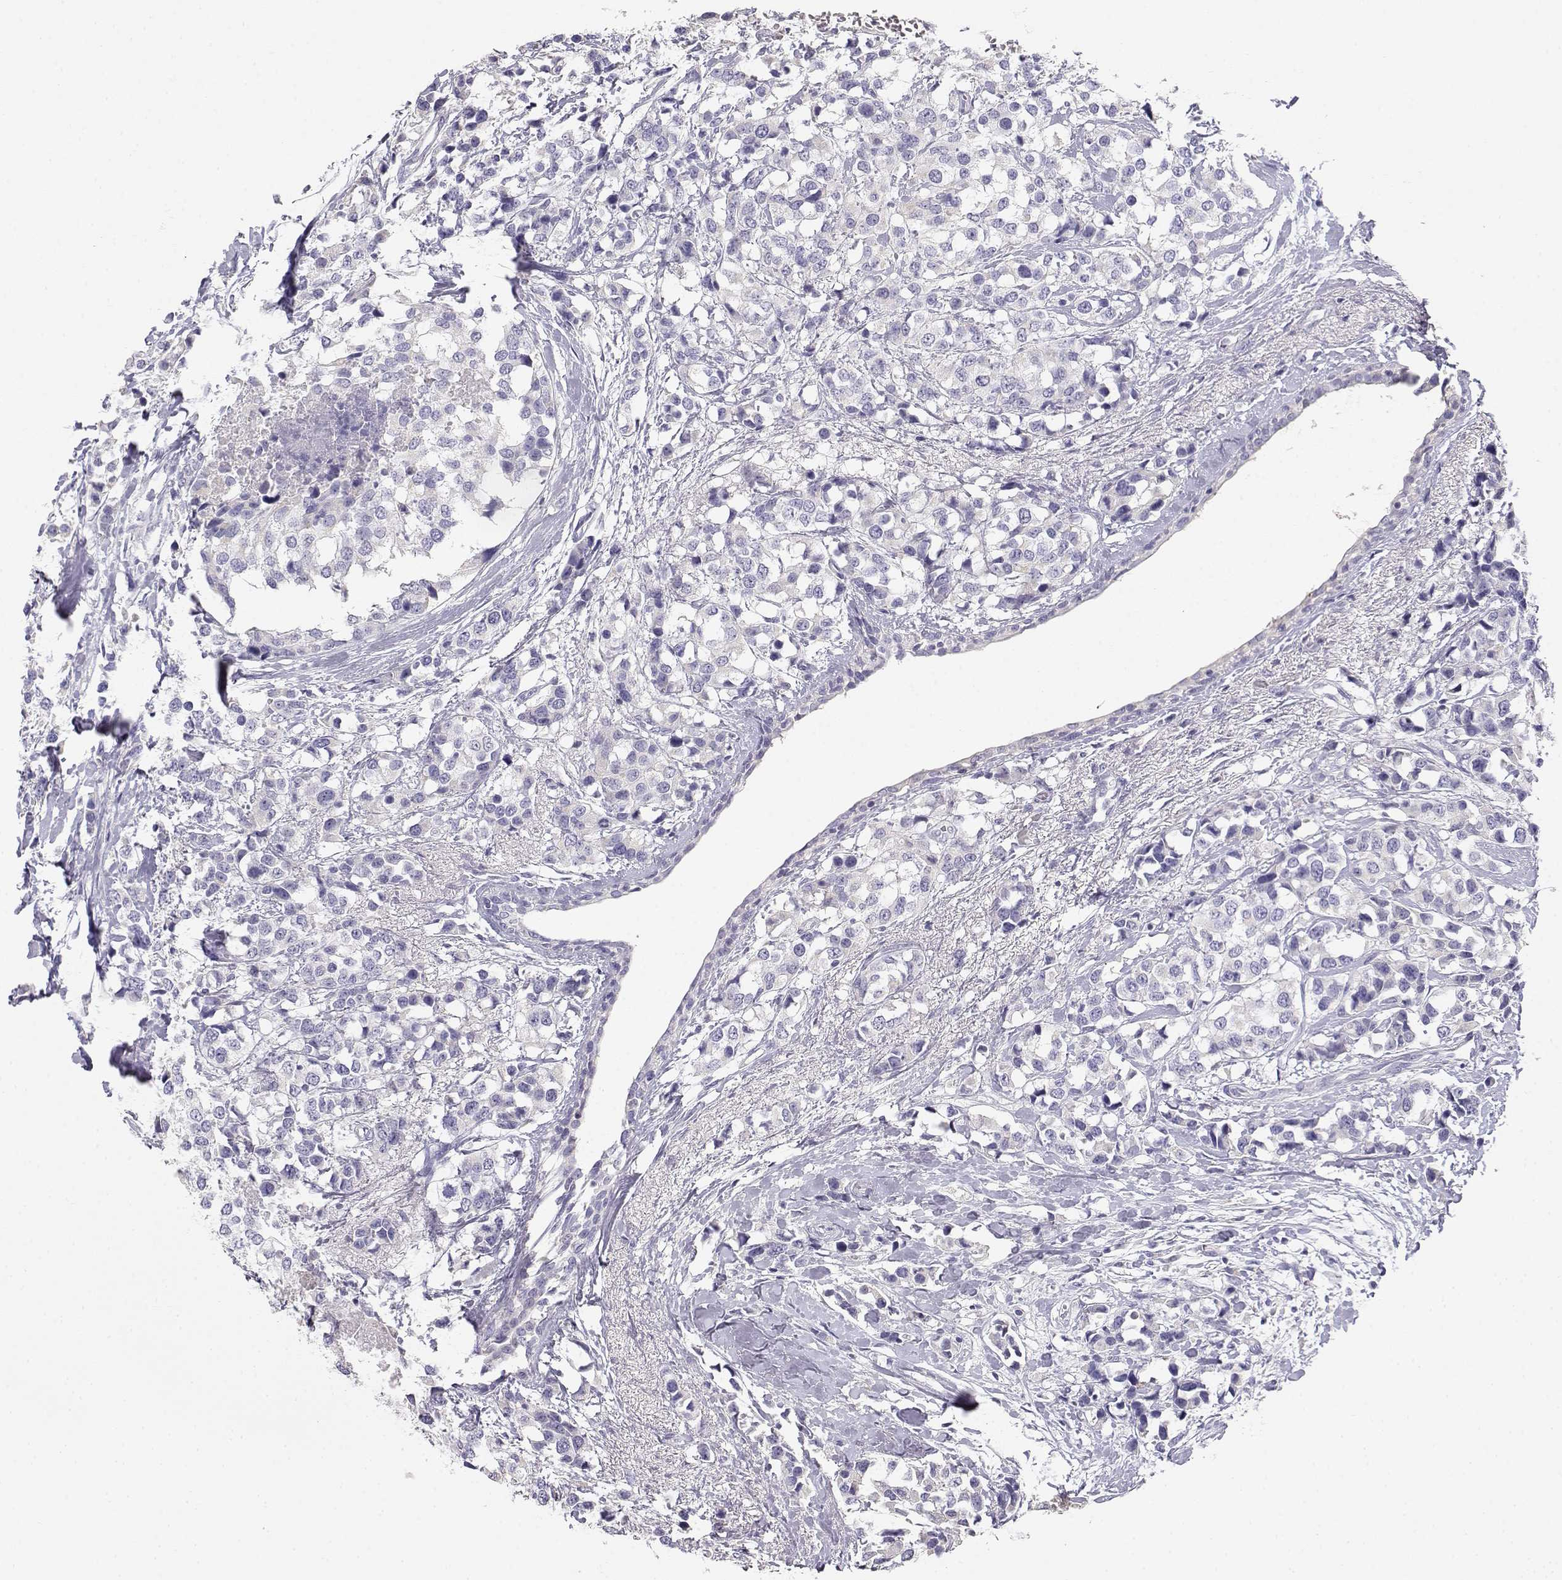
{"staining": {"intensity": "negative", "quantity": "none", "location": "none"}, "tissue": "breast cancer", "cell_type": "Tumor cells", "image_type": "cancer", "snomed": [{"axis": "morphology", "description": "Lobular carcinoma"}, {"axis": "topography", "description": "Breast"}], "caption": "Lobular carcinoma (breast) stained for a protein using immunohistochemistry displays no staining tumor cells.", "gene": "GPR174", "patient": {"sex": "female", "age": 59}}